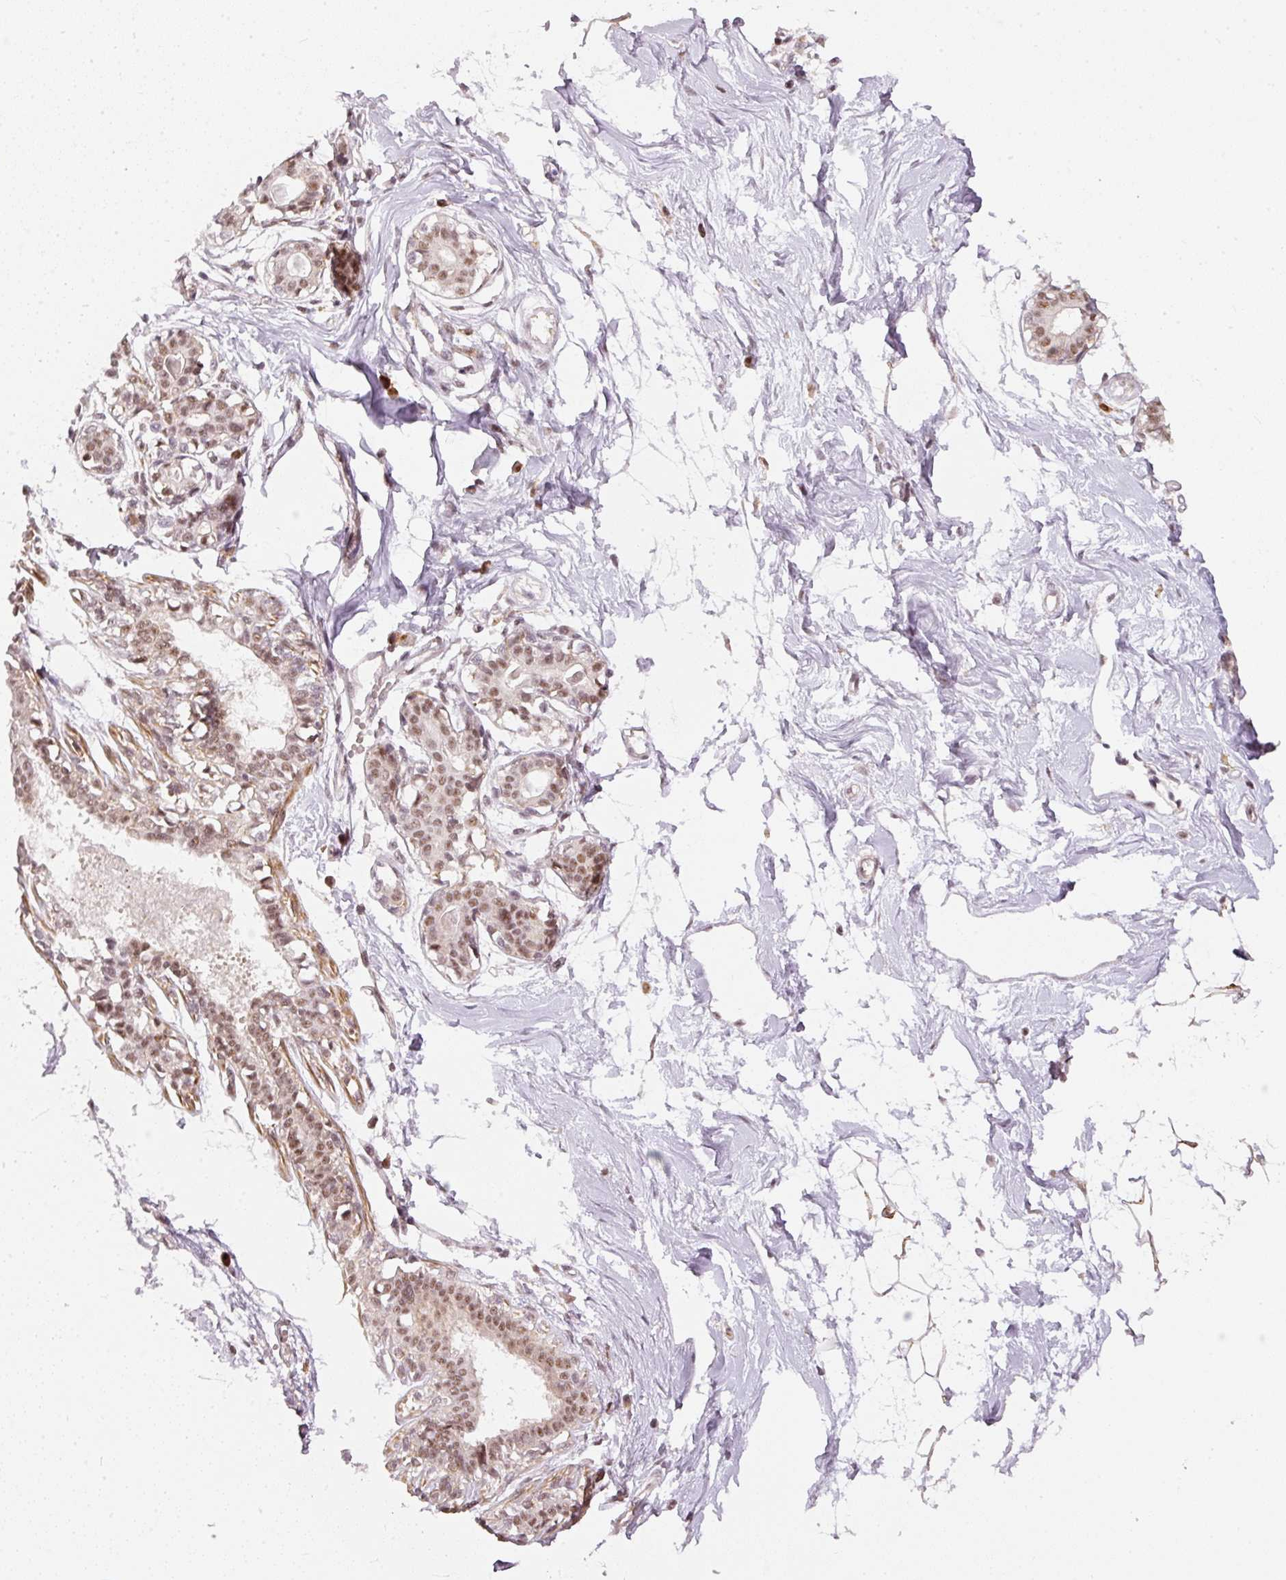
{"staining": {"intensity": "negative", "quantity": "none", "location": "none"}, "tissue": "breast", "cell_type": "Adipocytes", "image_type": "normal", "snomed": [{"axis": "morphology", "description": "Normal tissue, NOS"}, {"axis": "topography", "description": "Breast"}], "caption": "This micrograph is of unremarkable breast stained with immunohistochemistry to label a protein in brown with the nuclei are counter-stained blue. There is no expression in adipocytes.", "gene": "THOC6", "patient": {"sex": "female", "age": 45}}